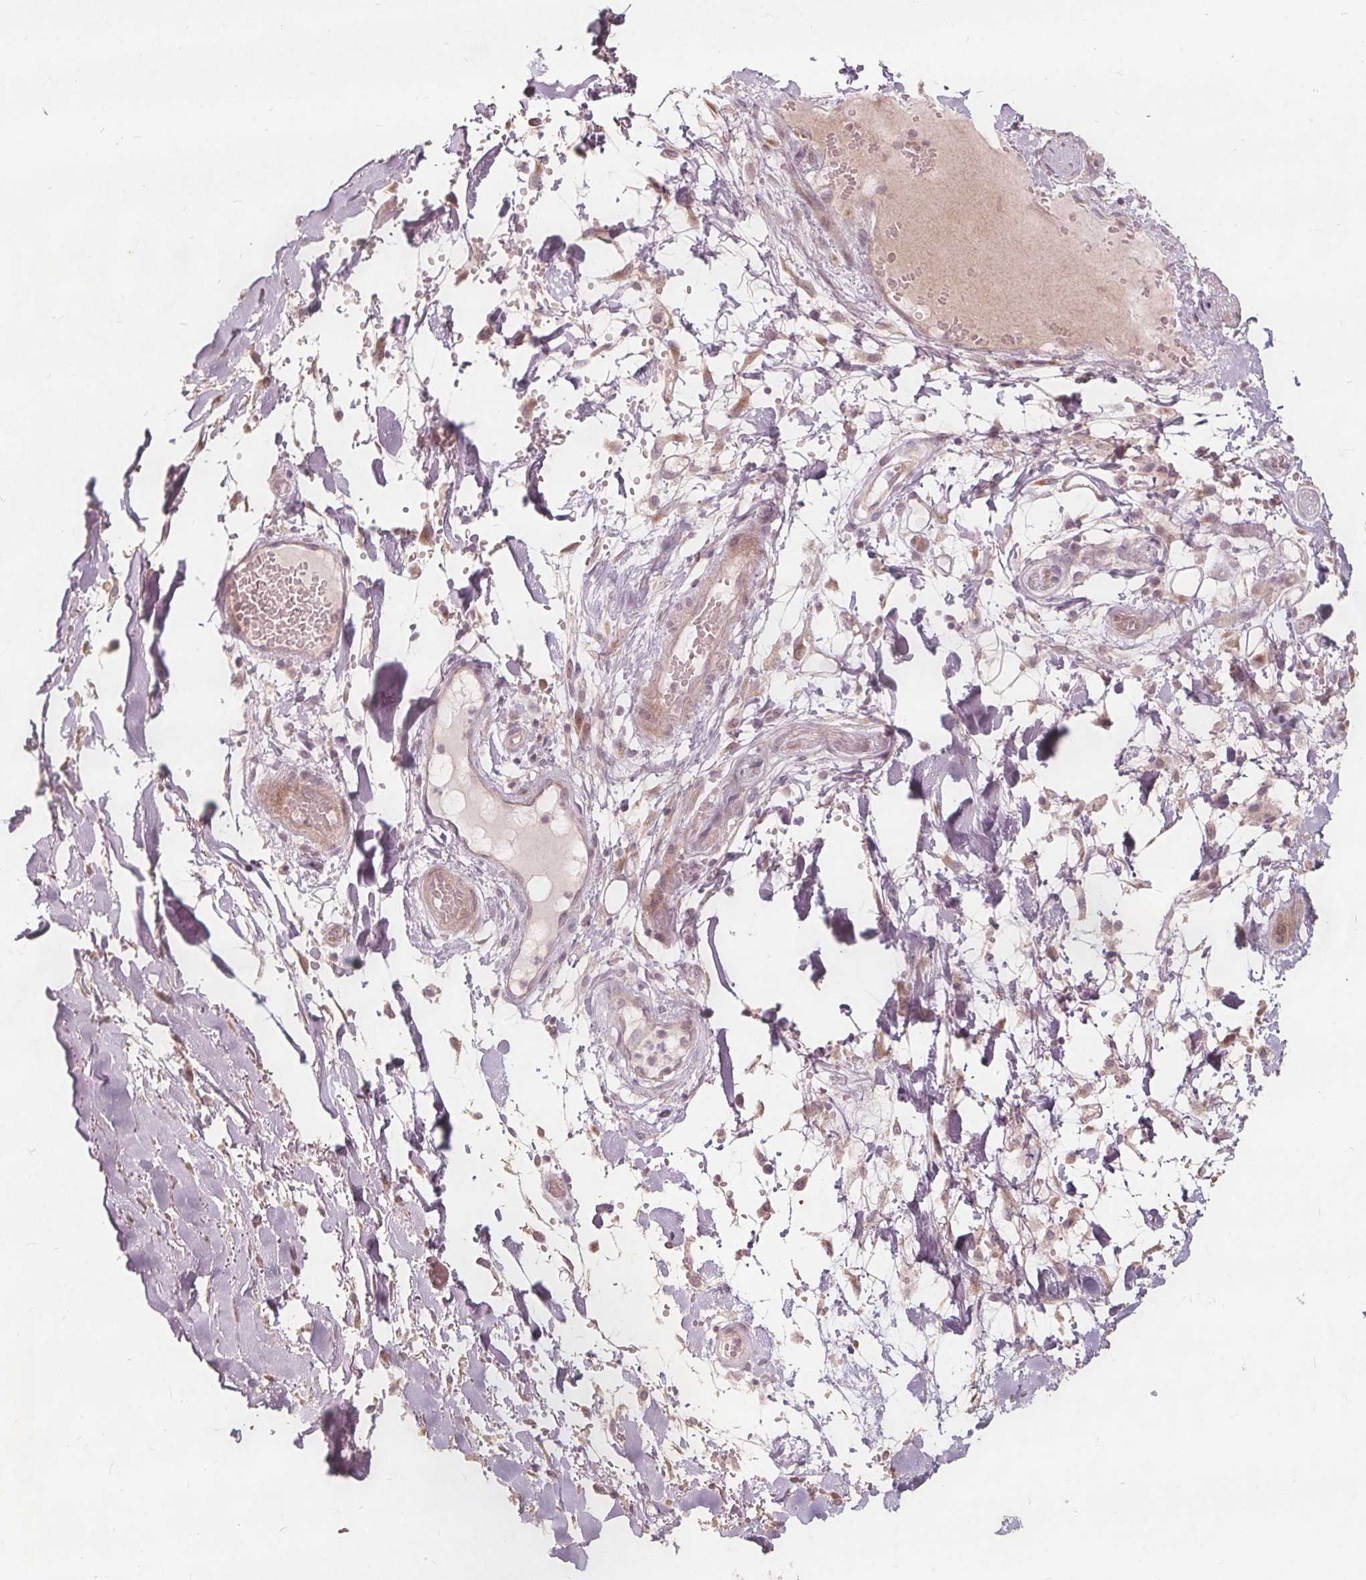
{"staining": {"intensity": "weak", "quantity": ">75%", "location": "cytoplasmic/membranous"}, "tissue": "adipose tissue", "cell_type": "Adipocytes", "image_type": "normal", "snomed": [{"axis": "morphology", "description": "Normal tissue, NOS"}, {"axis": "topography", "description": "Cartilage tissue"}, {"axis": "topography", "description": "Nasopharynx"}, {"axis": "topography", "description": "Thyroid gland"}], "caption": "The photomicrograph shows a brown stain indicating the presence of a protein in the cytoplasmic/membranous of adipocytes in adipose tissue.", "gene": "PTPRT", "patient": {"sex": "male", "age": 63}}